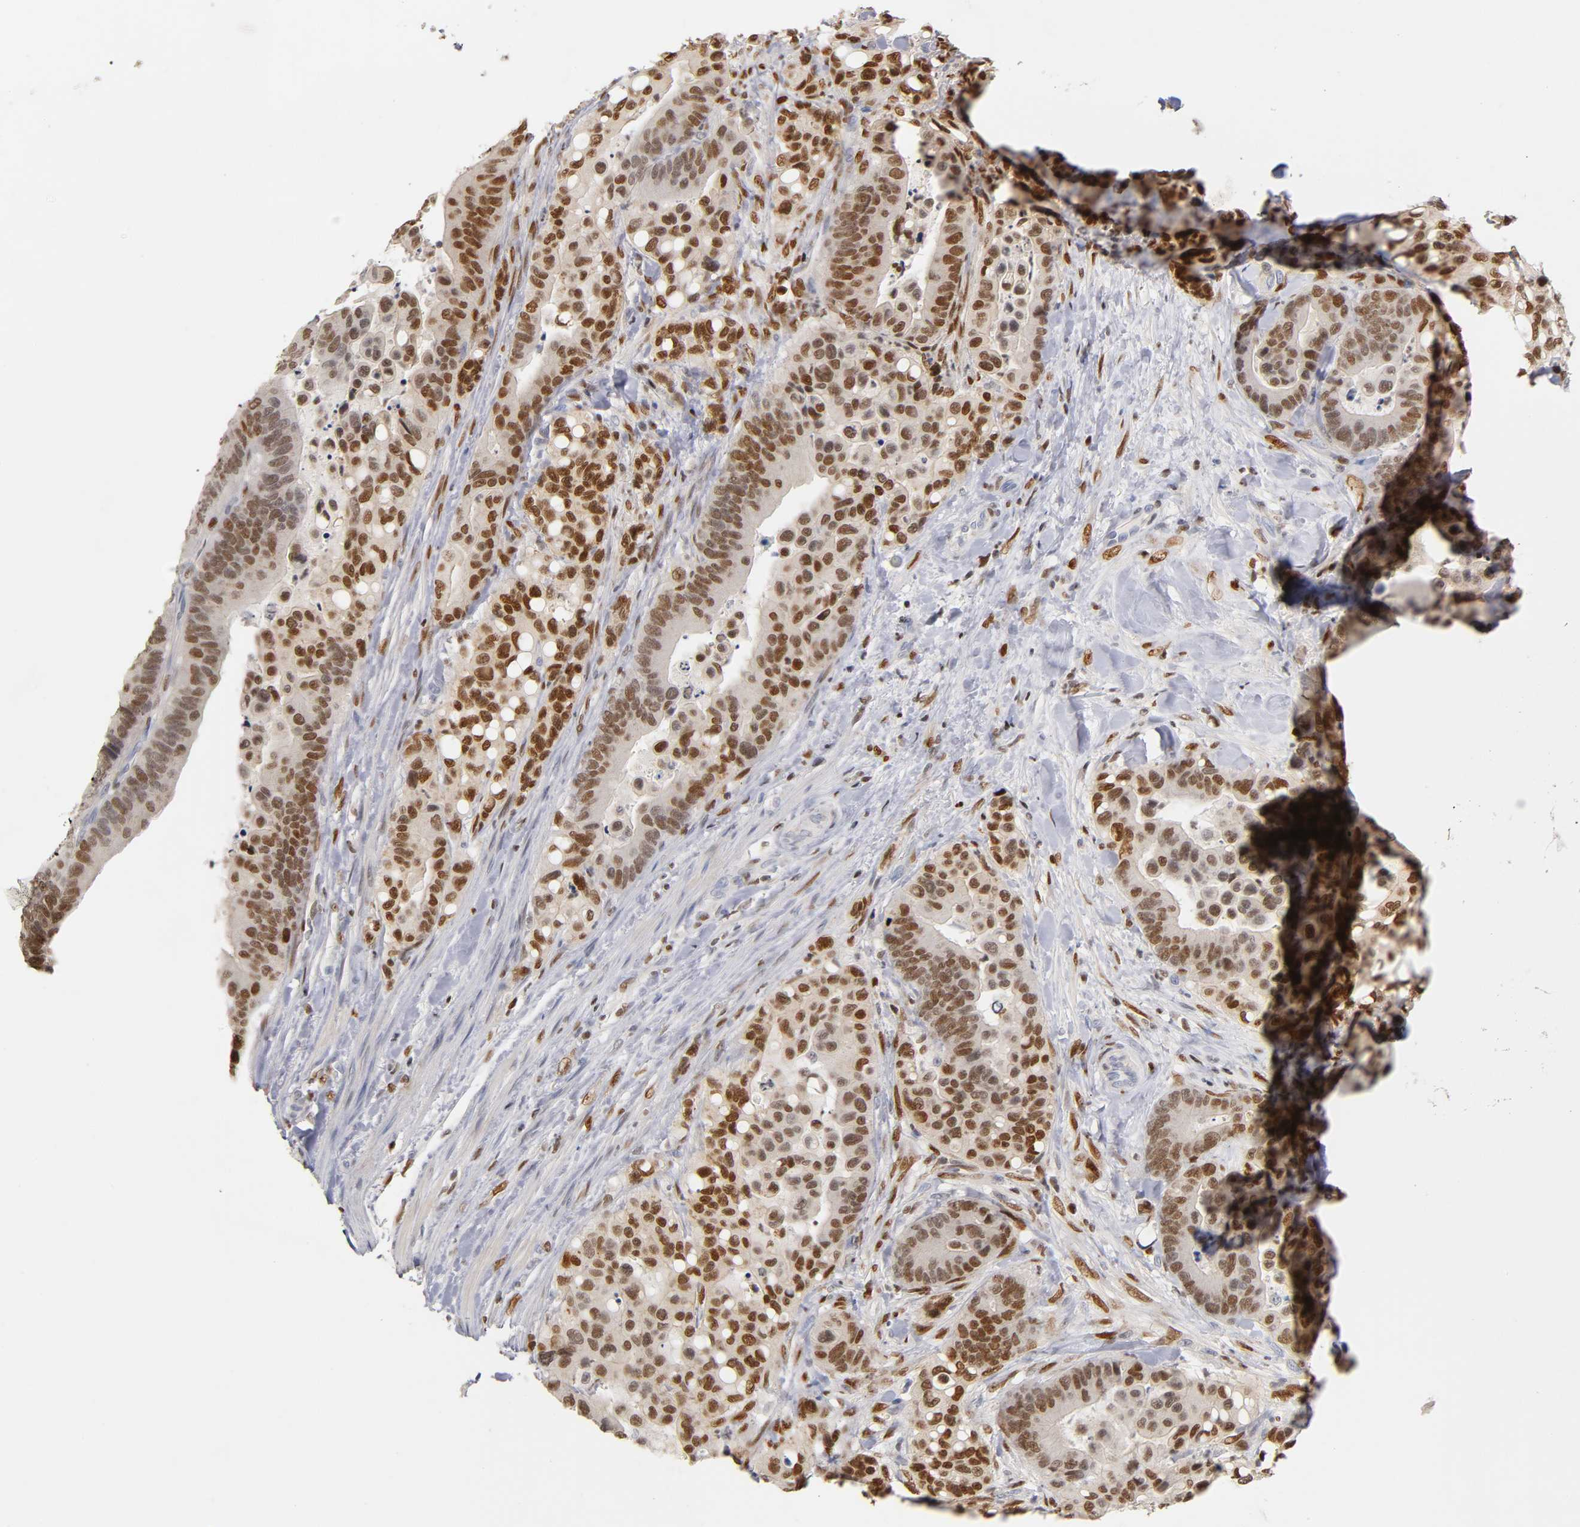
{"staining": {"intensity": "moderate", "quantity": ">75%", "location": "nuclear"}, "tissue": "colorectal cancer", "cell_type": "Tumor cells", "image_type": "cancer", "snomed": [{"axis": "morphology", "description": "Normal tissue, NOS"}, {"axis": "morphology", "description": "Adenocarcinoma, NOS"}, {"axis": "topography", "description": "Colon"}], "caption": "About >75% of tumor cells in colorectal cancer (adenocarcinoma) show moderate nuclear protein positivity as visualized by brown immunohistochemical staining.", "gene": "RUNX1", "patient": {"sex": "male", "age": 82}}